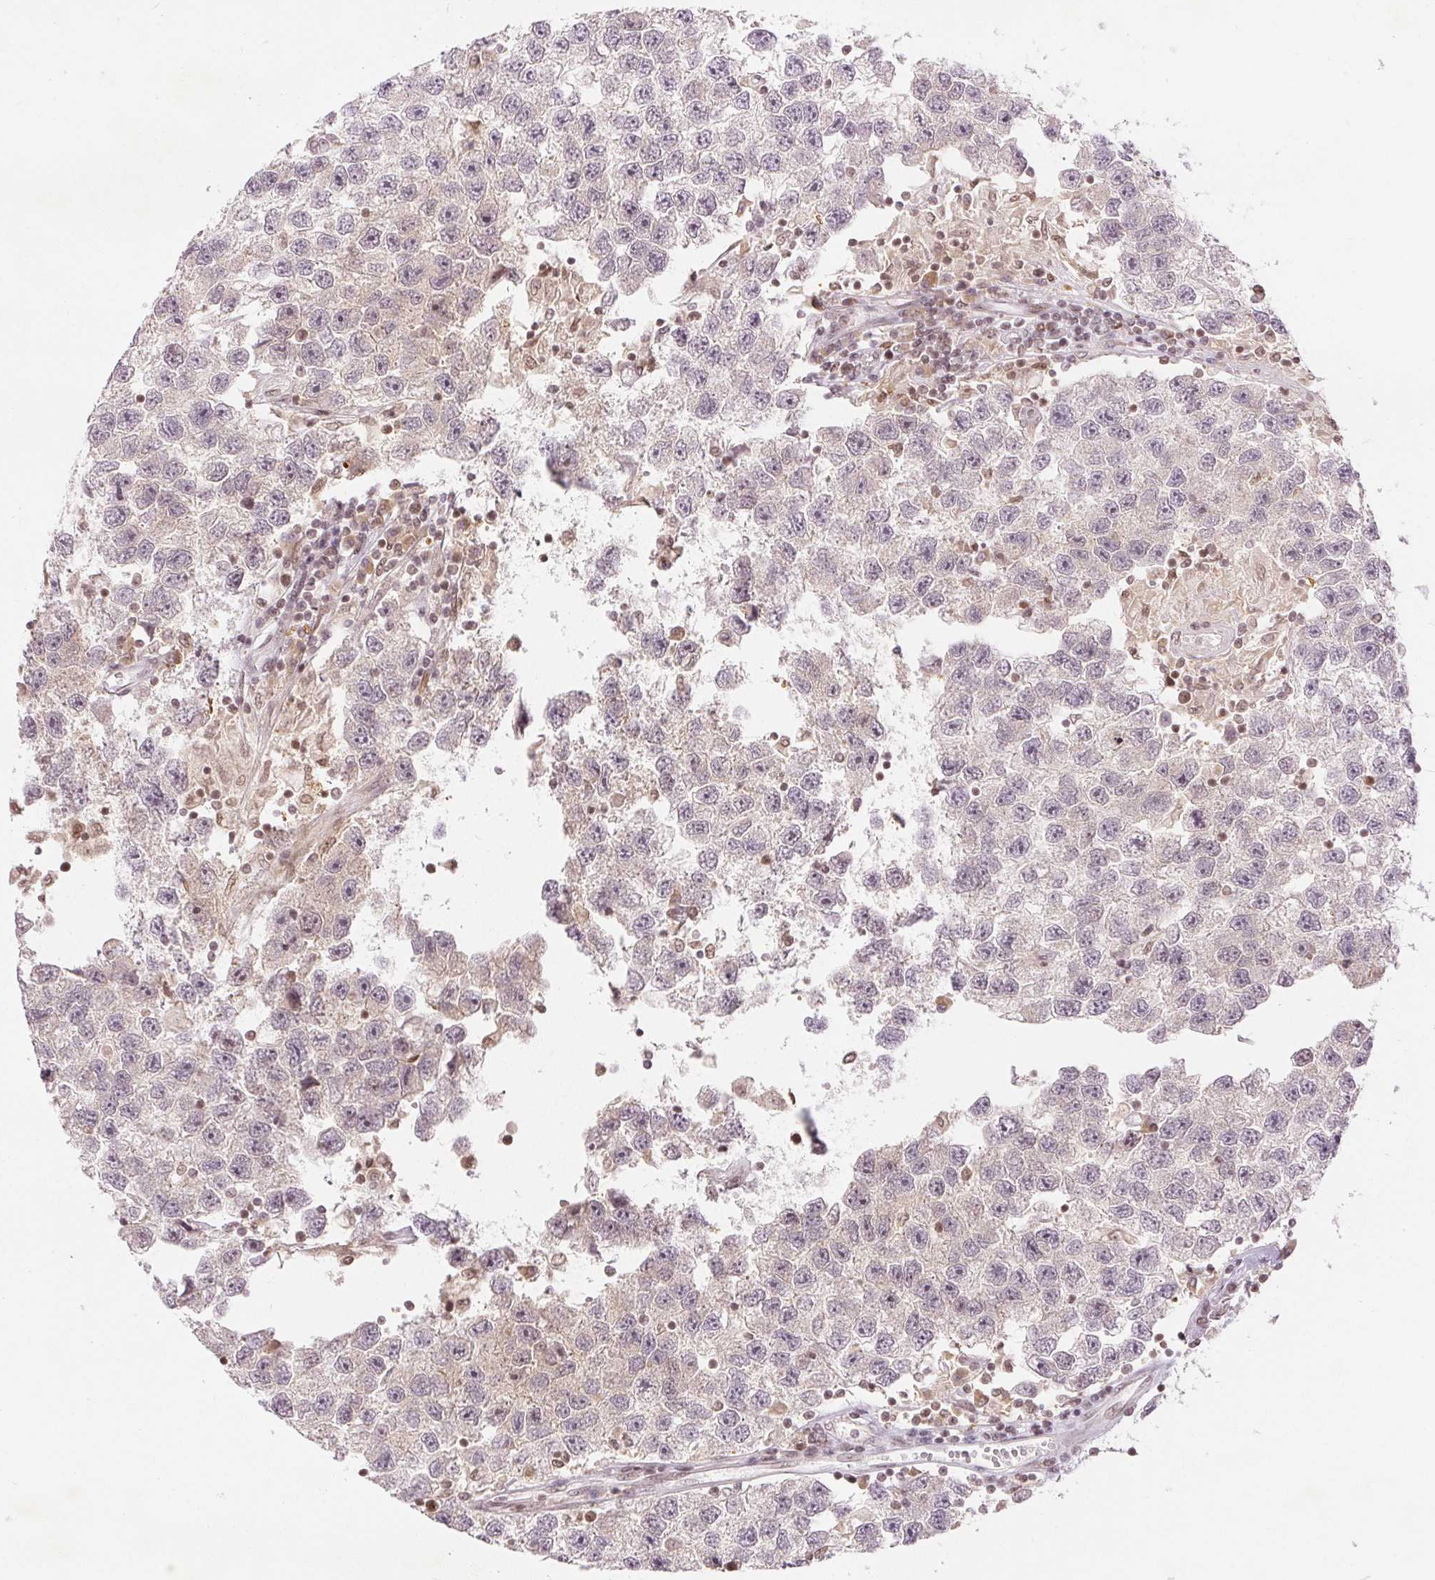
{"staining": {"intensity": "negative", "quantity": "none", "location": "none"}, "tissue": "testis cancer", "cell_type": "Tumor cells", "image_type": "cancer", "snomed": [{"axis": "morphology", "description": "Seminoma, NOS"}, {"axis": "topography", "description": "Testis"}], "caption": "A histopathology image of human testis cancer is negative for staining in tumor cells. (Stains: DAB (3,3'-diaminobenzidine) IHC with hematoxylin counter stain, Microscopy: brightfield microscopy at high magnification).", "gene": "DEK", "patient": {"sex": "male", "age": 26}}